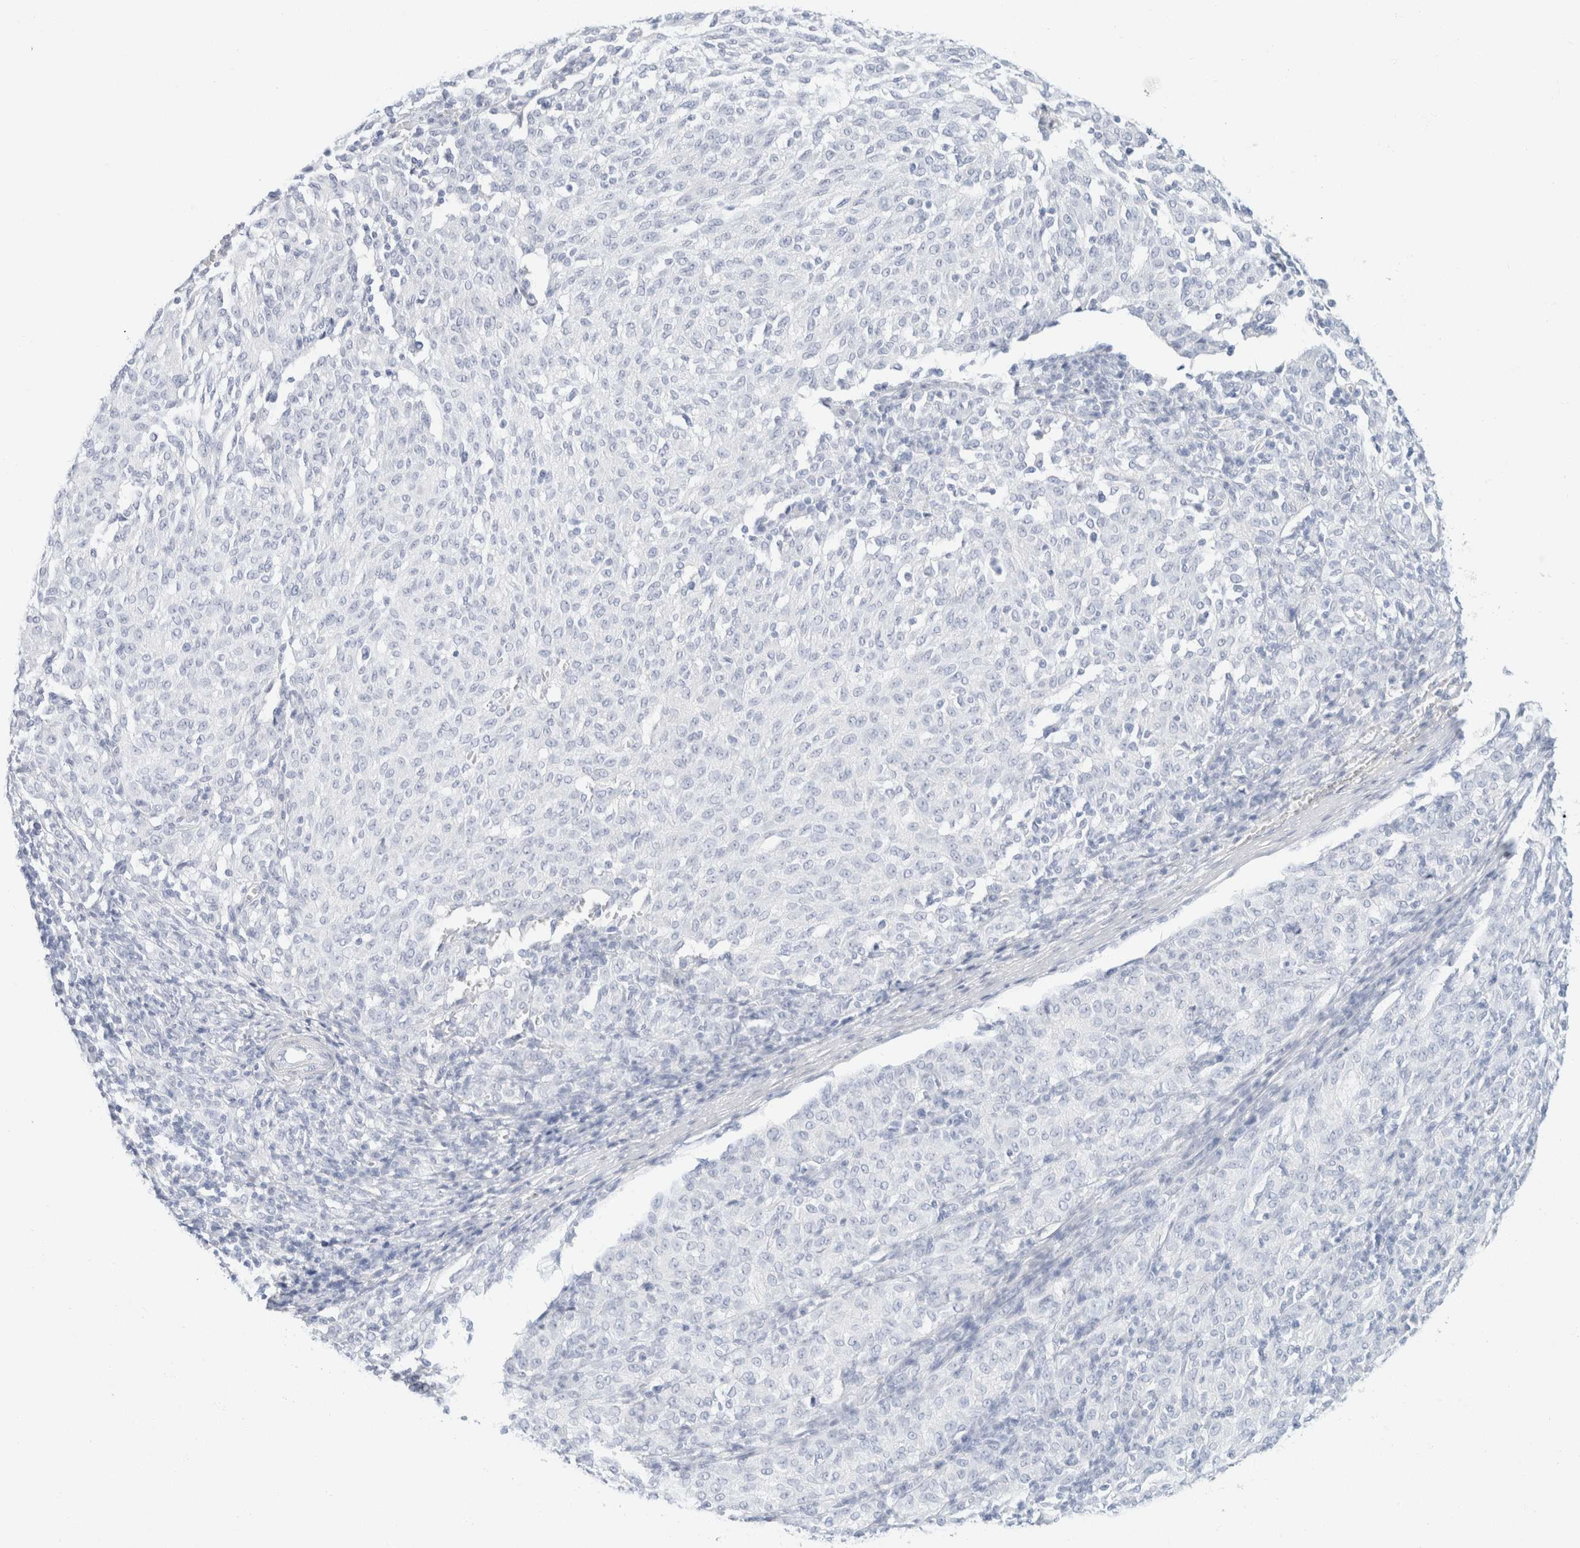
{"staining": {"intensity": "negative", "quantity": "none", "location": "none"}, "tissue": "melanoma", "cell_type": "Tumor cells", "image_type": "cancer", "snomed": [{"axis": "morphology", "description": "Malignant melanoma, NOS"}, {"axis": "topography", "description": "Skin"}], "caption": "This is an IHC micrograph of malignant melanoma. There is no staining in tumor cells.", "gene": "KRT20", "patient": {"sex": "female", "age": 72}}